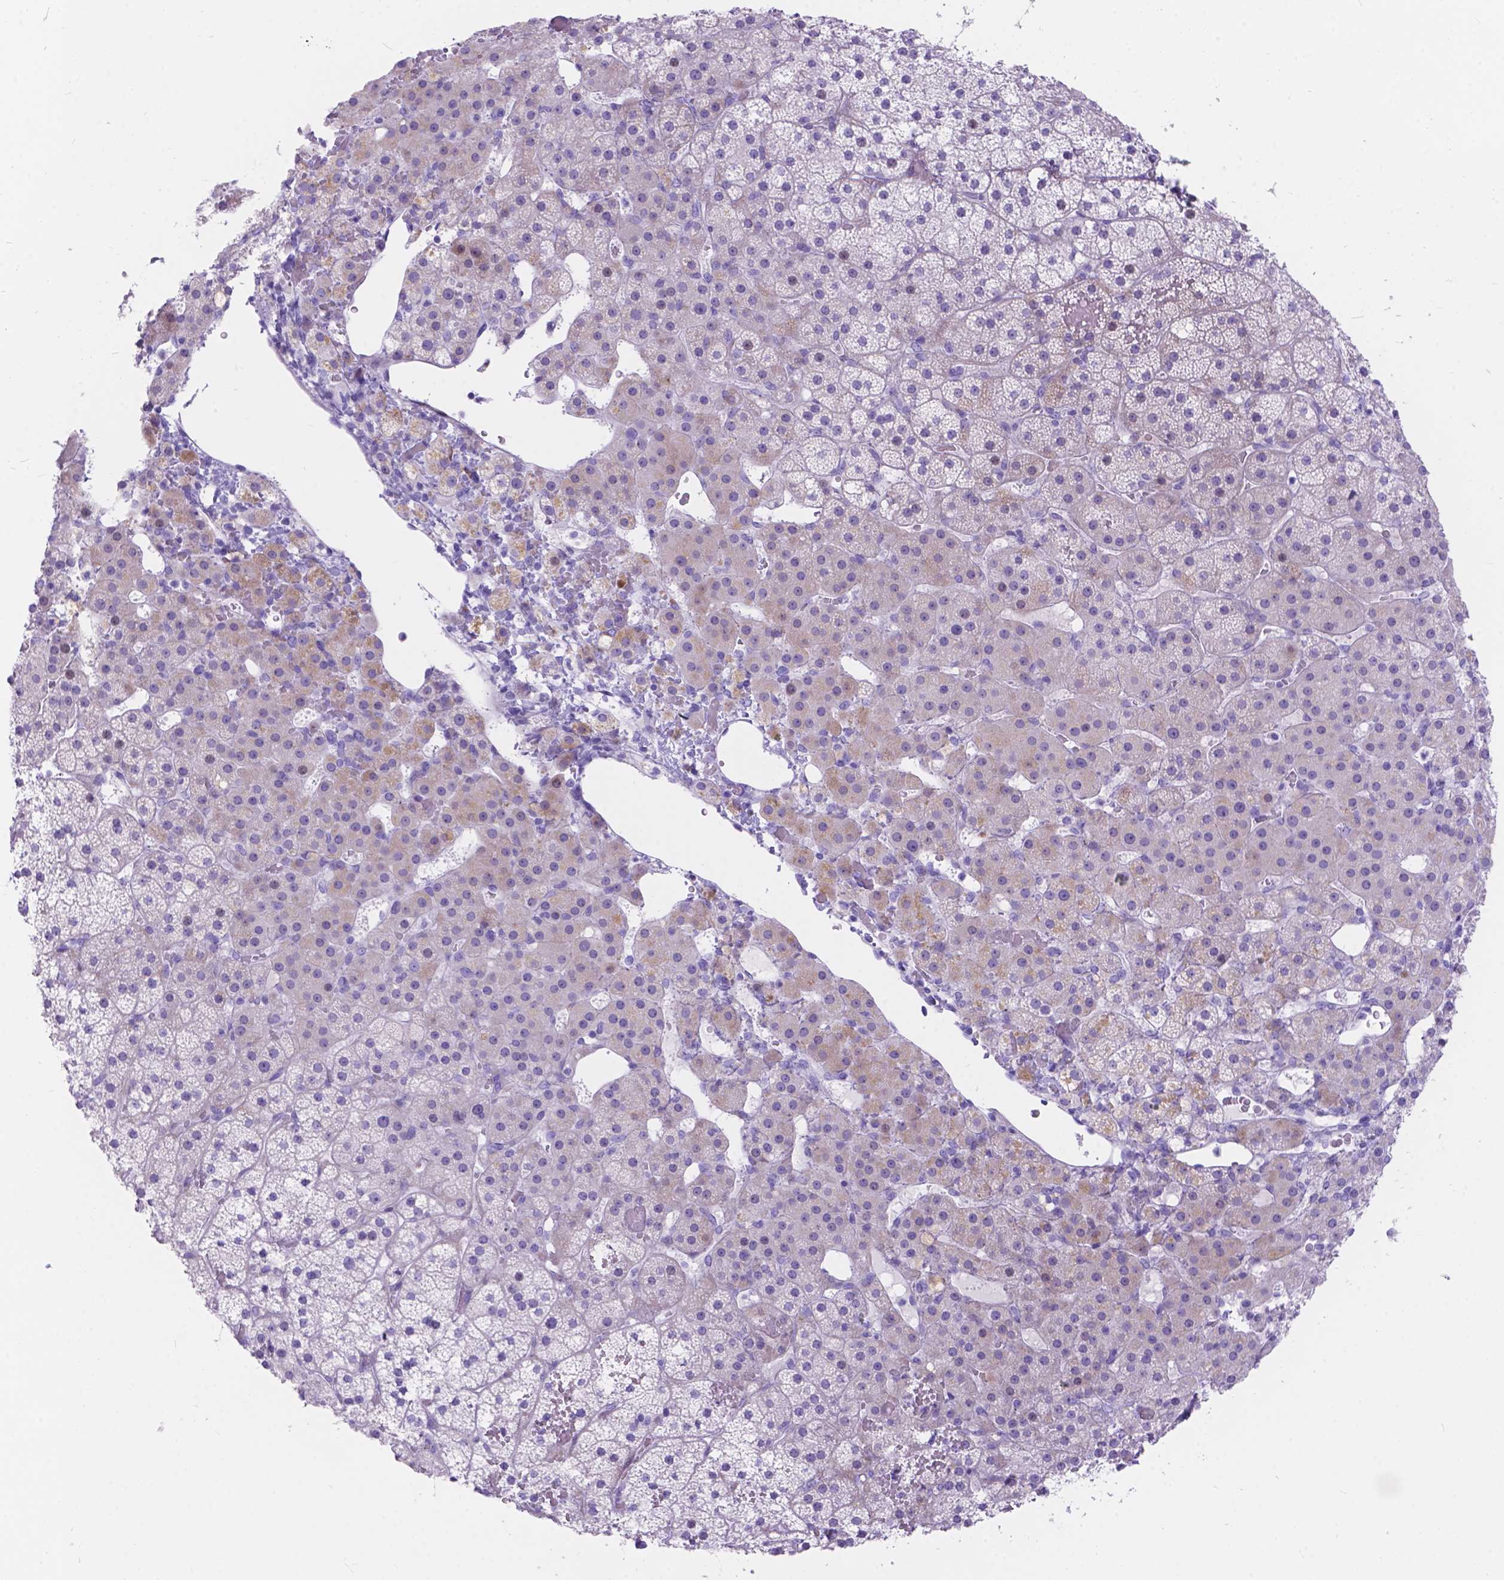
{"staining": {"intensity": "weak", "quantity": "<25%", "location": "cytoplasmic/membranous"}, "tissue": "adrenal gland", "cell_type": "Glandular cells", "image_type": "normal", "snomed": [{"axis": "morphology", "description": "Normal tissue, NOS"}, {"axis": "topography", "description": "Adrenal gland"}], "caption": "IHC image of unremarkable human adrenal gland stained for a protein (brown), which exhibits no positivity in glandular cells.", "gene": "KLHL10", "patient": {"sex": "male", "age": 53}}